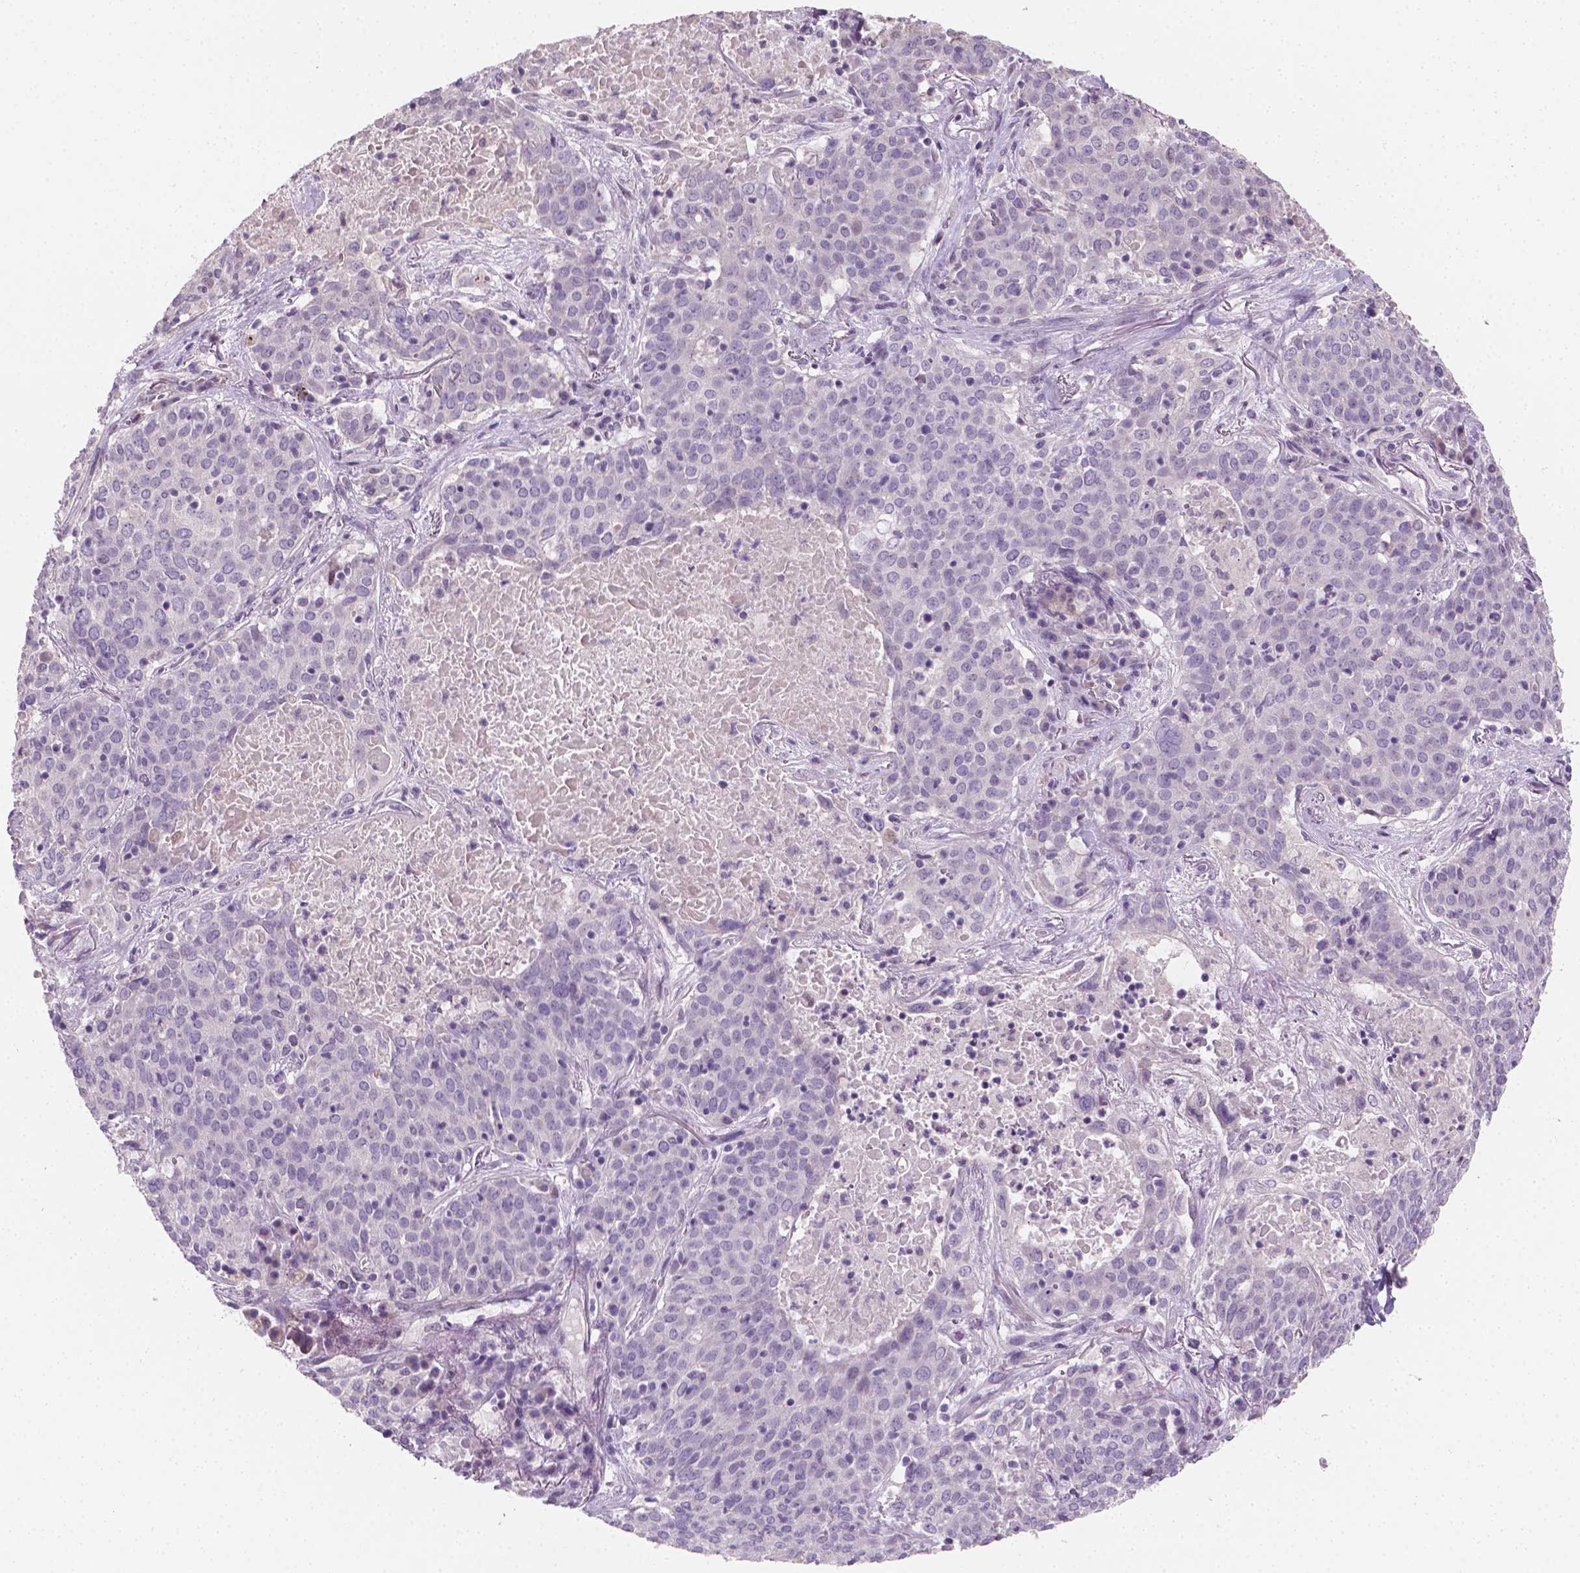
{"staining": {"intensity": "negative", "quantity": "none", "location": "none"}, "tissue": "lung cancer", "cell_type": "Tumor cells", "image_type": "cancer", "snomed": [{"axis": "morphology", "description": "Squamous cell carcinoma, NOS"}, {"axis": "topography", "description": "Lung"}], "caption": "A histopathology image of human lung cancer (squamous cell carcinoma) is negative for staining in tumor cells.", "gene": "CLXN", "patient": {"sex": "male", "age": 82}}